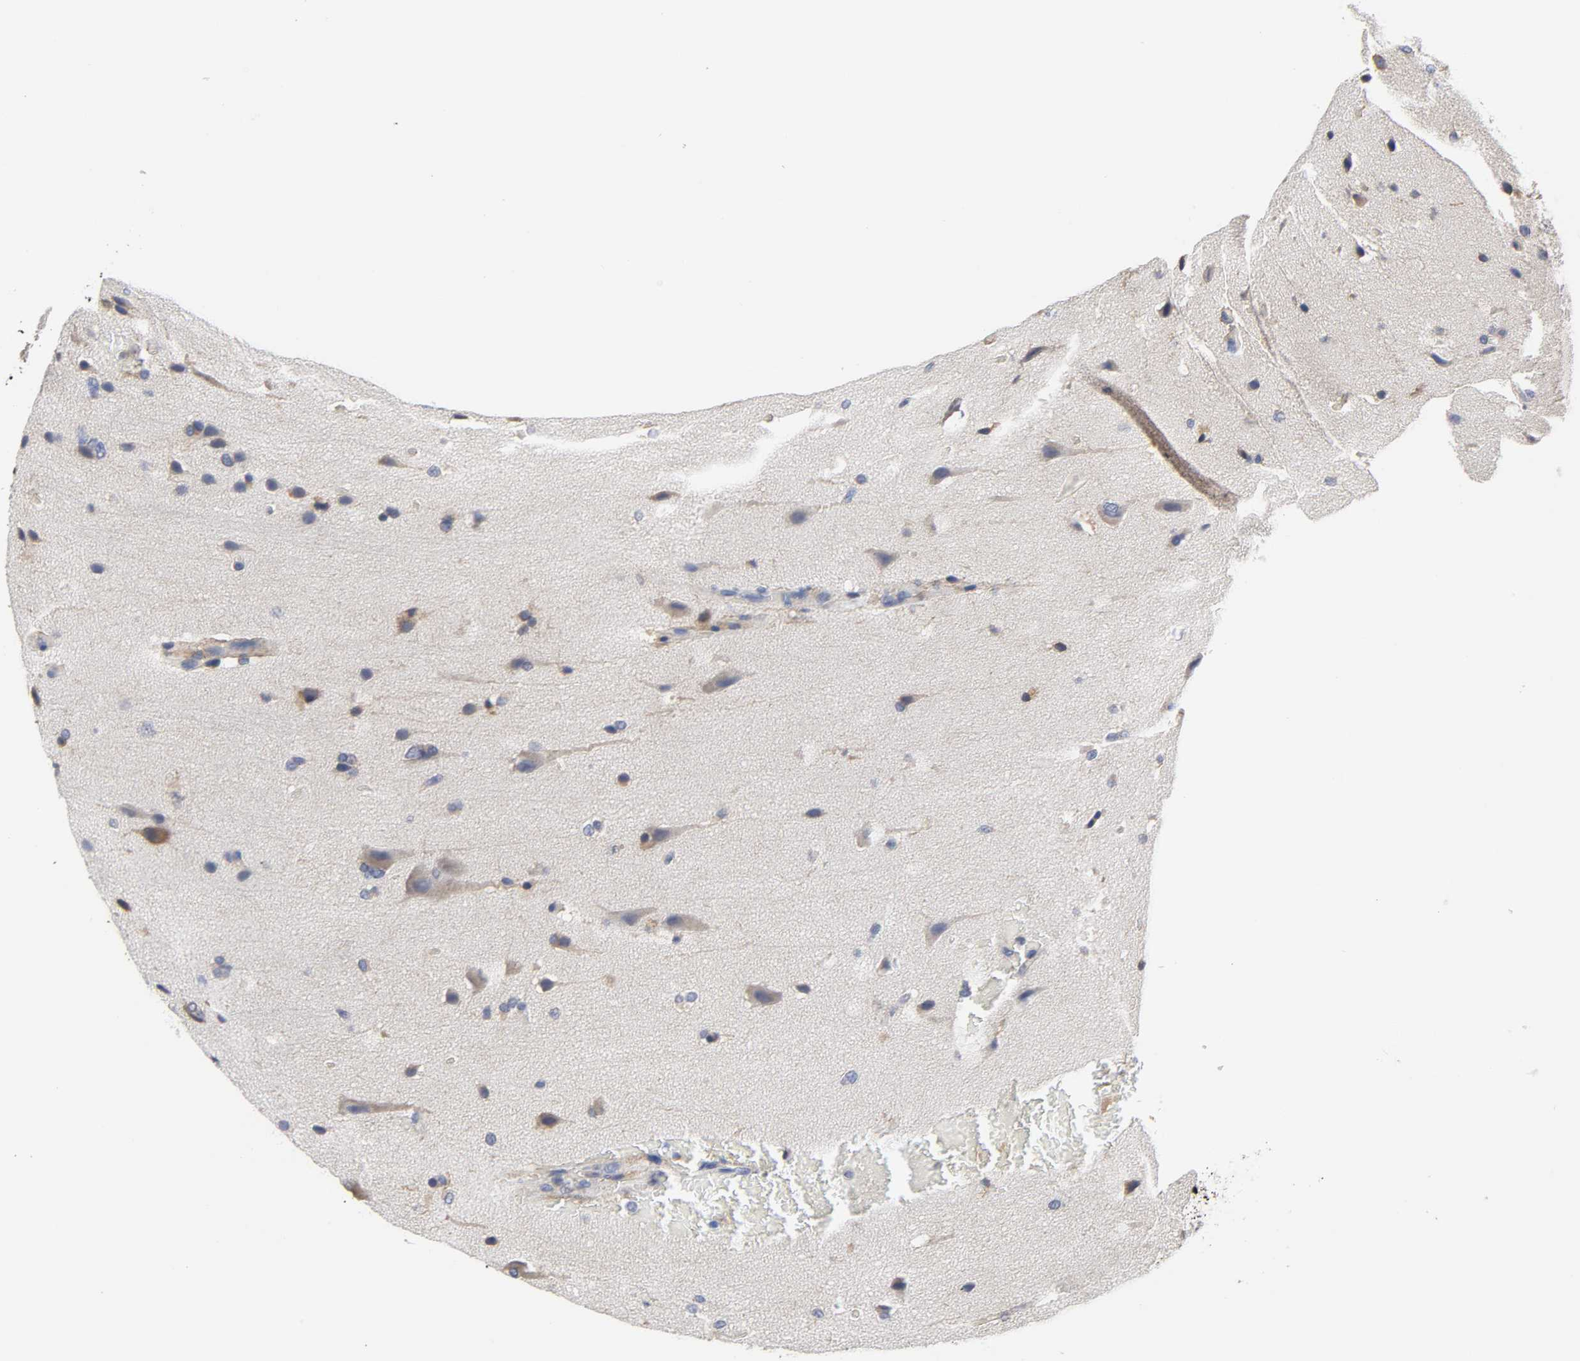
{"staining": {"intensity": "weak", "quantity": ">75%", "location": "cytoplasmic/membranous"}, "tissue": "glioma", "cell_type": "Tumor cells", "image_type": "cancer", "snomed": [{"axis": "morphology", "description": "Glioma, malignant, Low grade"}, {"axis": "topography", "description": "Cerebral cortex"}], "caption": "Malignant low-grade glioma stained for a protein (brown) shows weak cytoplasmic/membranous positive positivity in approximately >75% of tumor cells.", "gene": "HCK", "patient": {"sex": "female", "age": 47}}